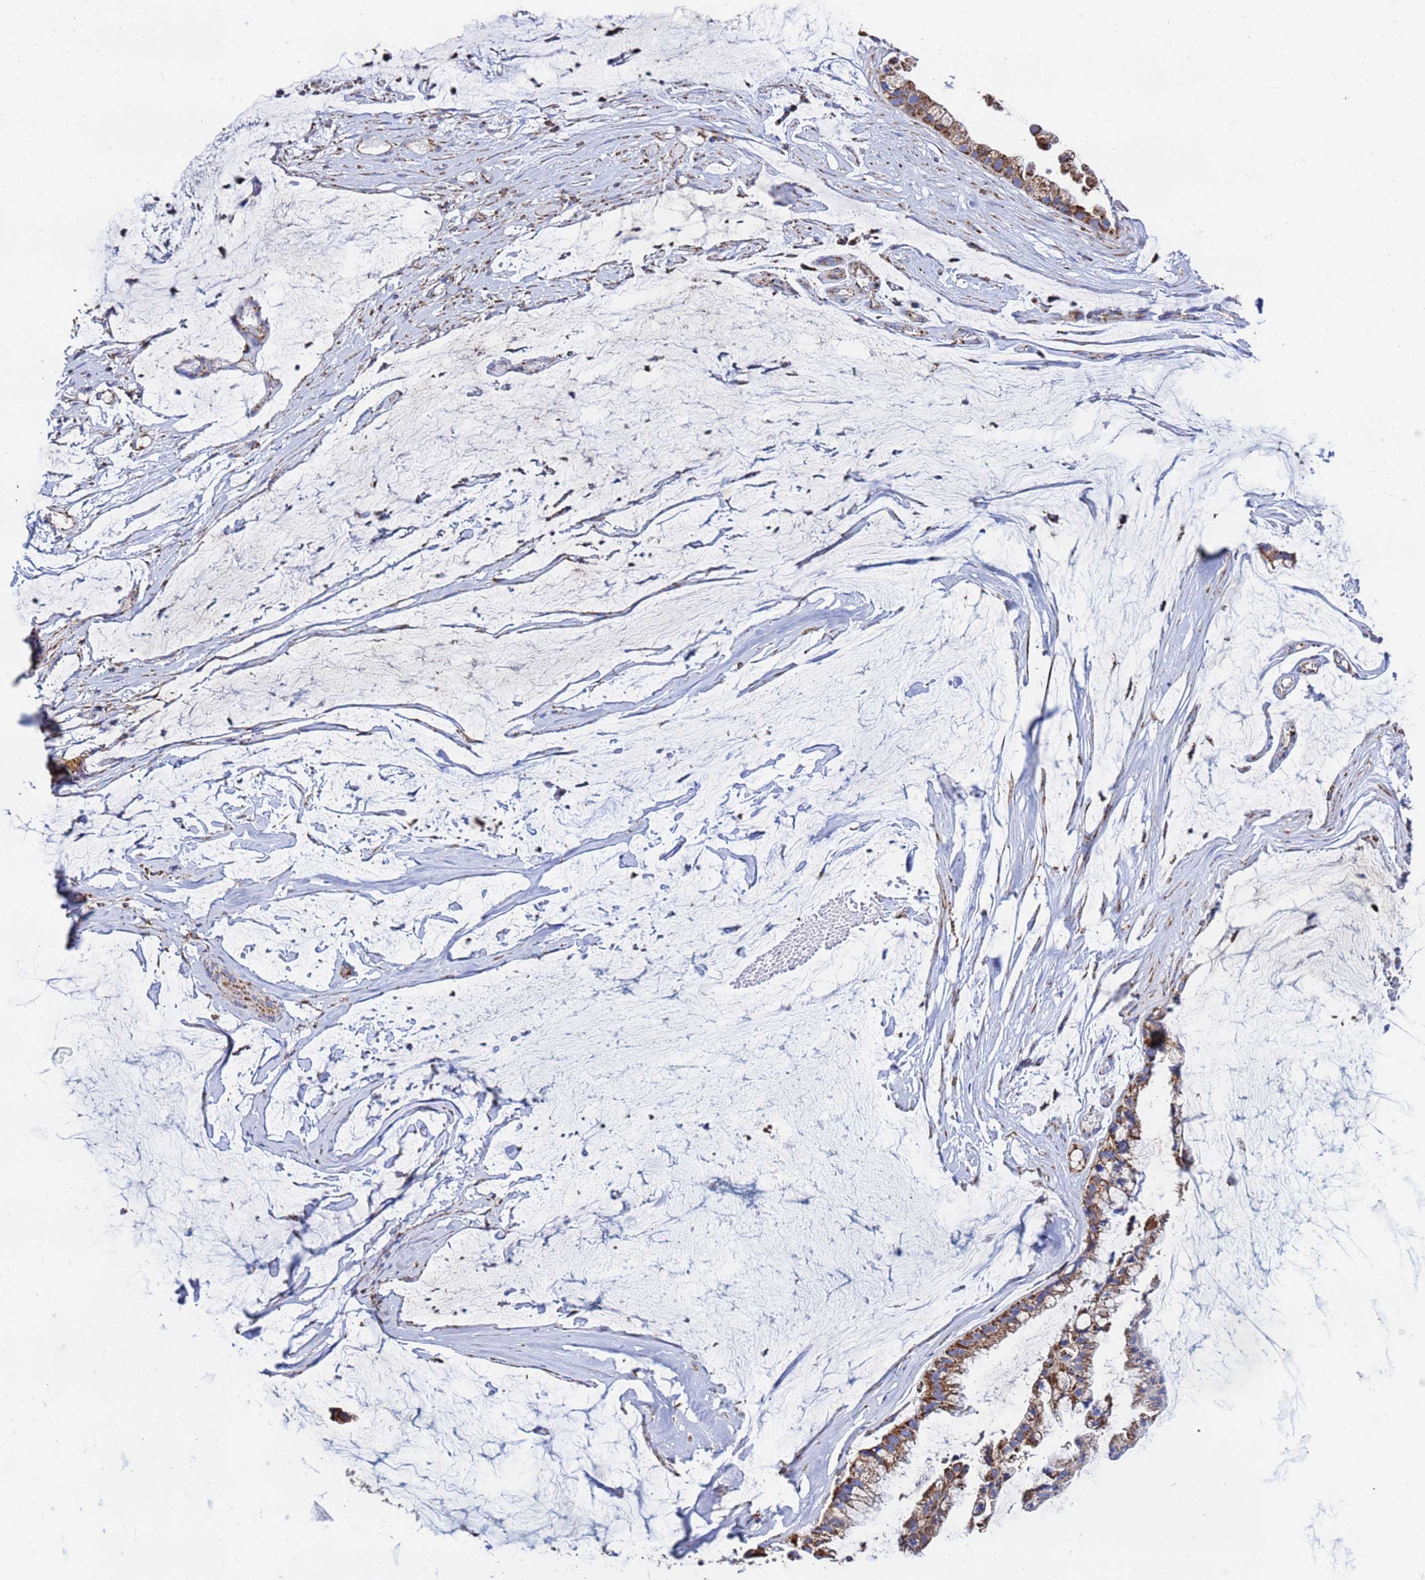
{"staining": {"intensity": "strong", "quantity": ">75%", "location": "cytoplasmic/membranous"}, "tissue": "ovarian cancer", "cell_type": "Tumor cells", "image_type": "cancer", "snomed": [{"axis": "morphology", "description": "Cystadenocarcinoma, mucinous, NOS"}, {"axis": "topography", "description": "Ovary"}], "caption": "DAB (3,3'-diaminobenzidine) immunohistochemical staining of human ovarian cancer shows strong cytoplasmic/membranous protein staining in about >75% of tumor cells.", "gene": "GLUD1", "patient": {"sex": "female", "age": 39}}